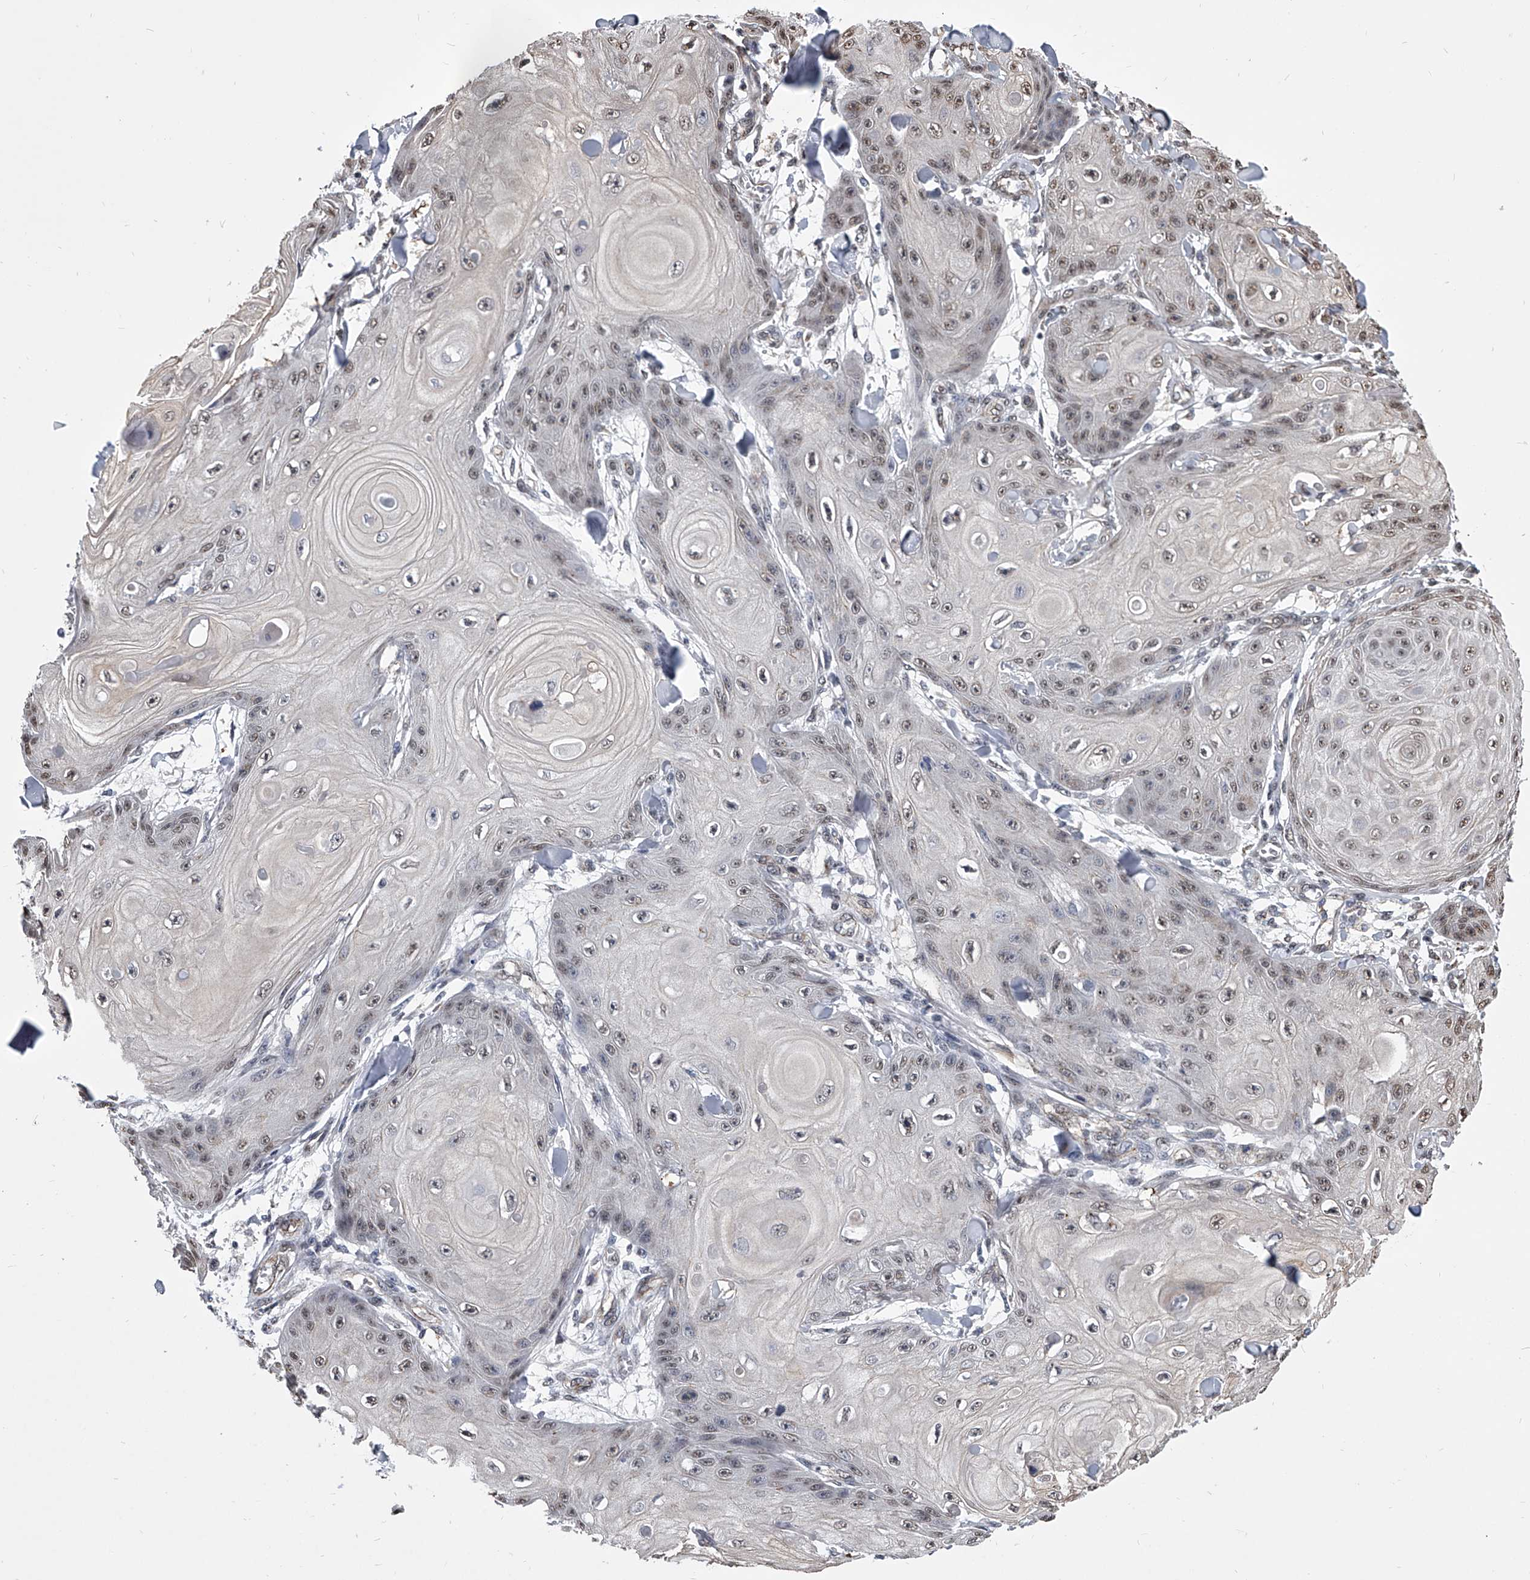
{"staining": {"intensity": "weak", "quantity": "<25%", "location": "nuclear"}, "tissue": "skin cancer", "cell_type": "Tumor cells", "image_type": "cancer", "snomed": [{"axis": "morphology", "description": "Squamous cell carcinoma, NOS"}, {"axis": "topography", "description": "Skin"}], "caption": "This is an IHC photomicrograph of skin cancer (squamous cell carcinoma). There is no staining in tumor cells.", "gene": "ZNF76", "patient": {"sex": "male", "age": 74}}